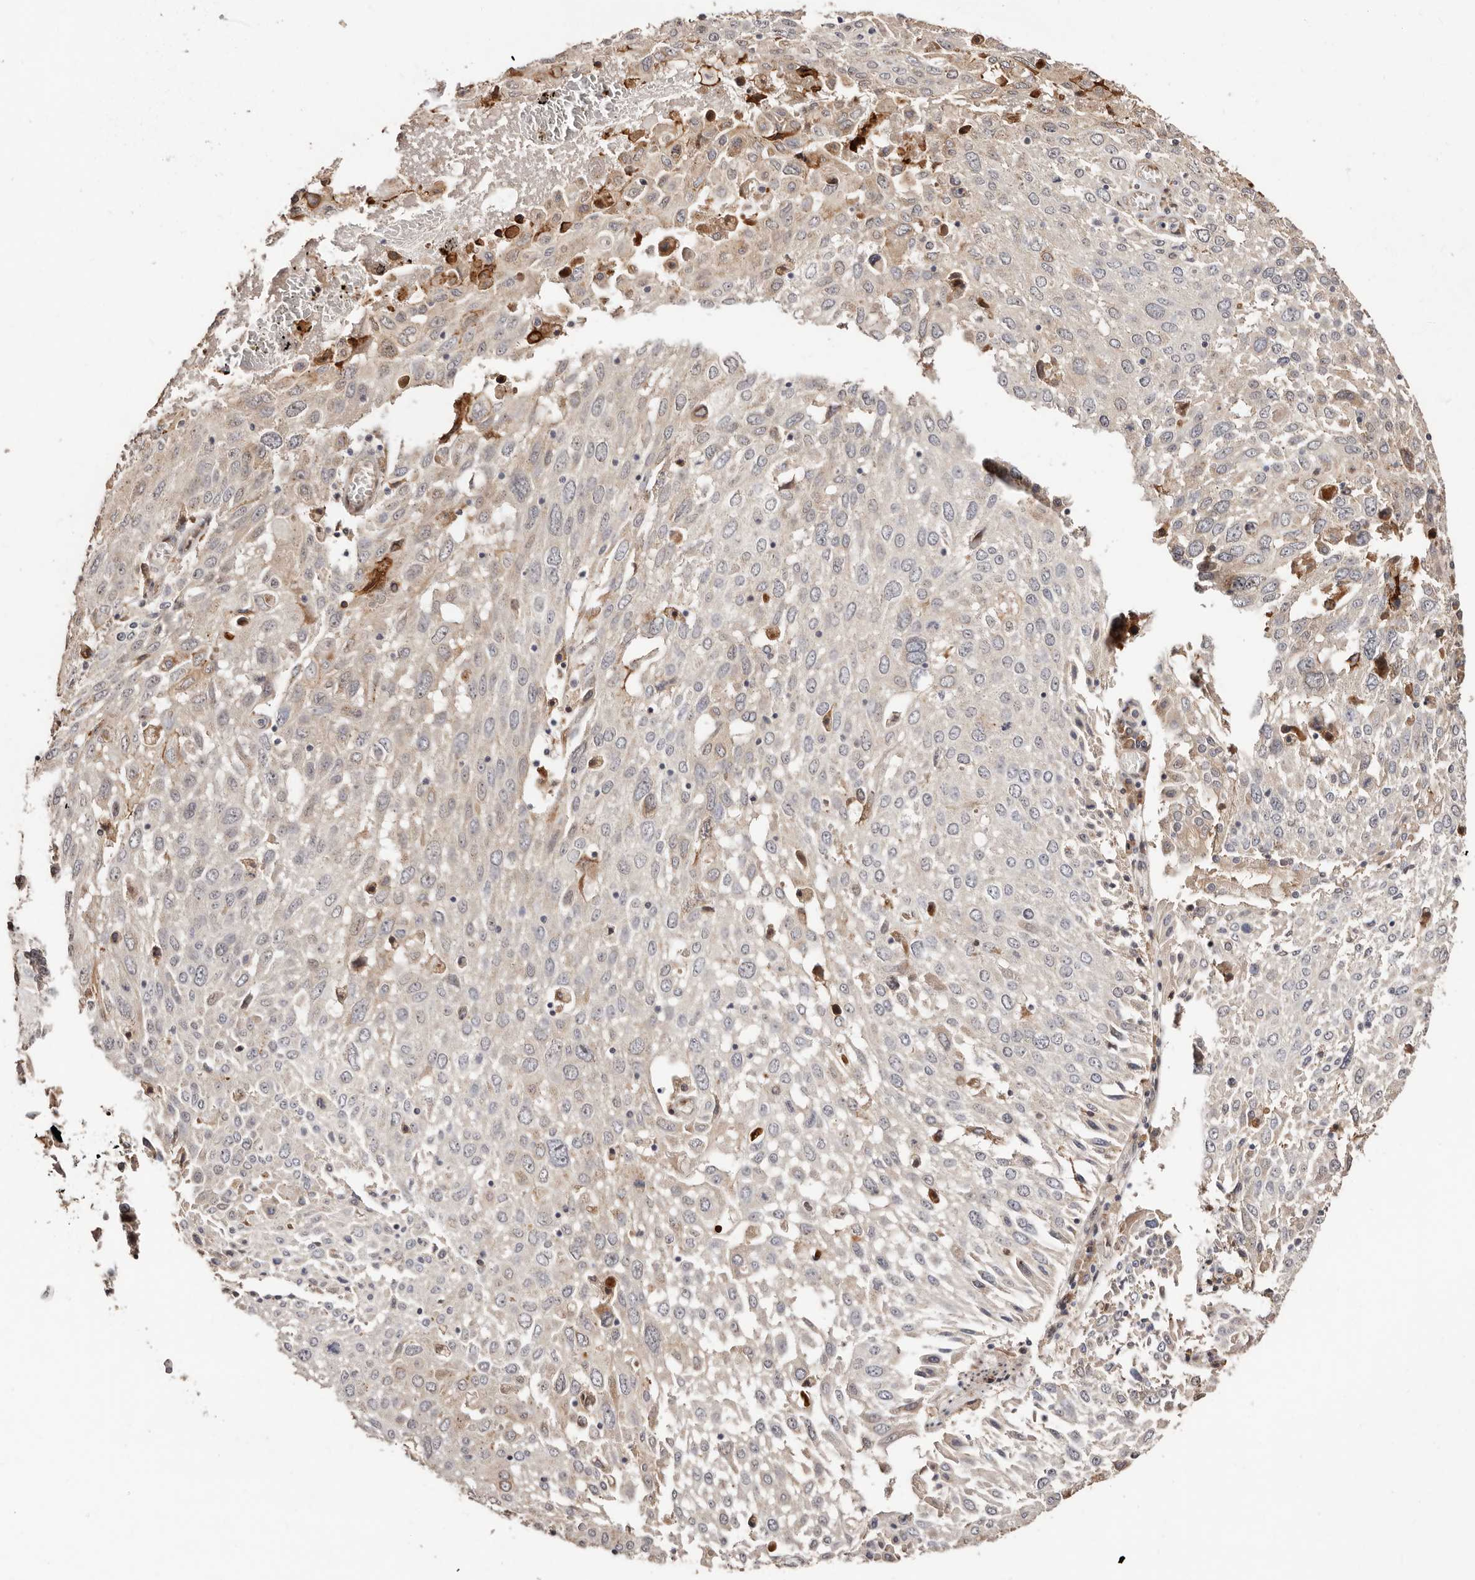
{"staining": {"intensity": "weak", "quantity": "<25%", "location": "cytoplasmic/membranous"}, "tissue": "lung cancer", "cell_type": "Tumor cells", "image_type": "cancer", "snomed": [{"axis": "morphology", "description": "Squamous cell carcinoma, NOS"}, {"axis": "topography", "description": "Lung"}], "caption": "An image of human lung squamous cell carcinoma is negative for staining in tumor cells.", "gene": "APOL6", "patient": {"sex": "male", "age": 65}}